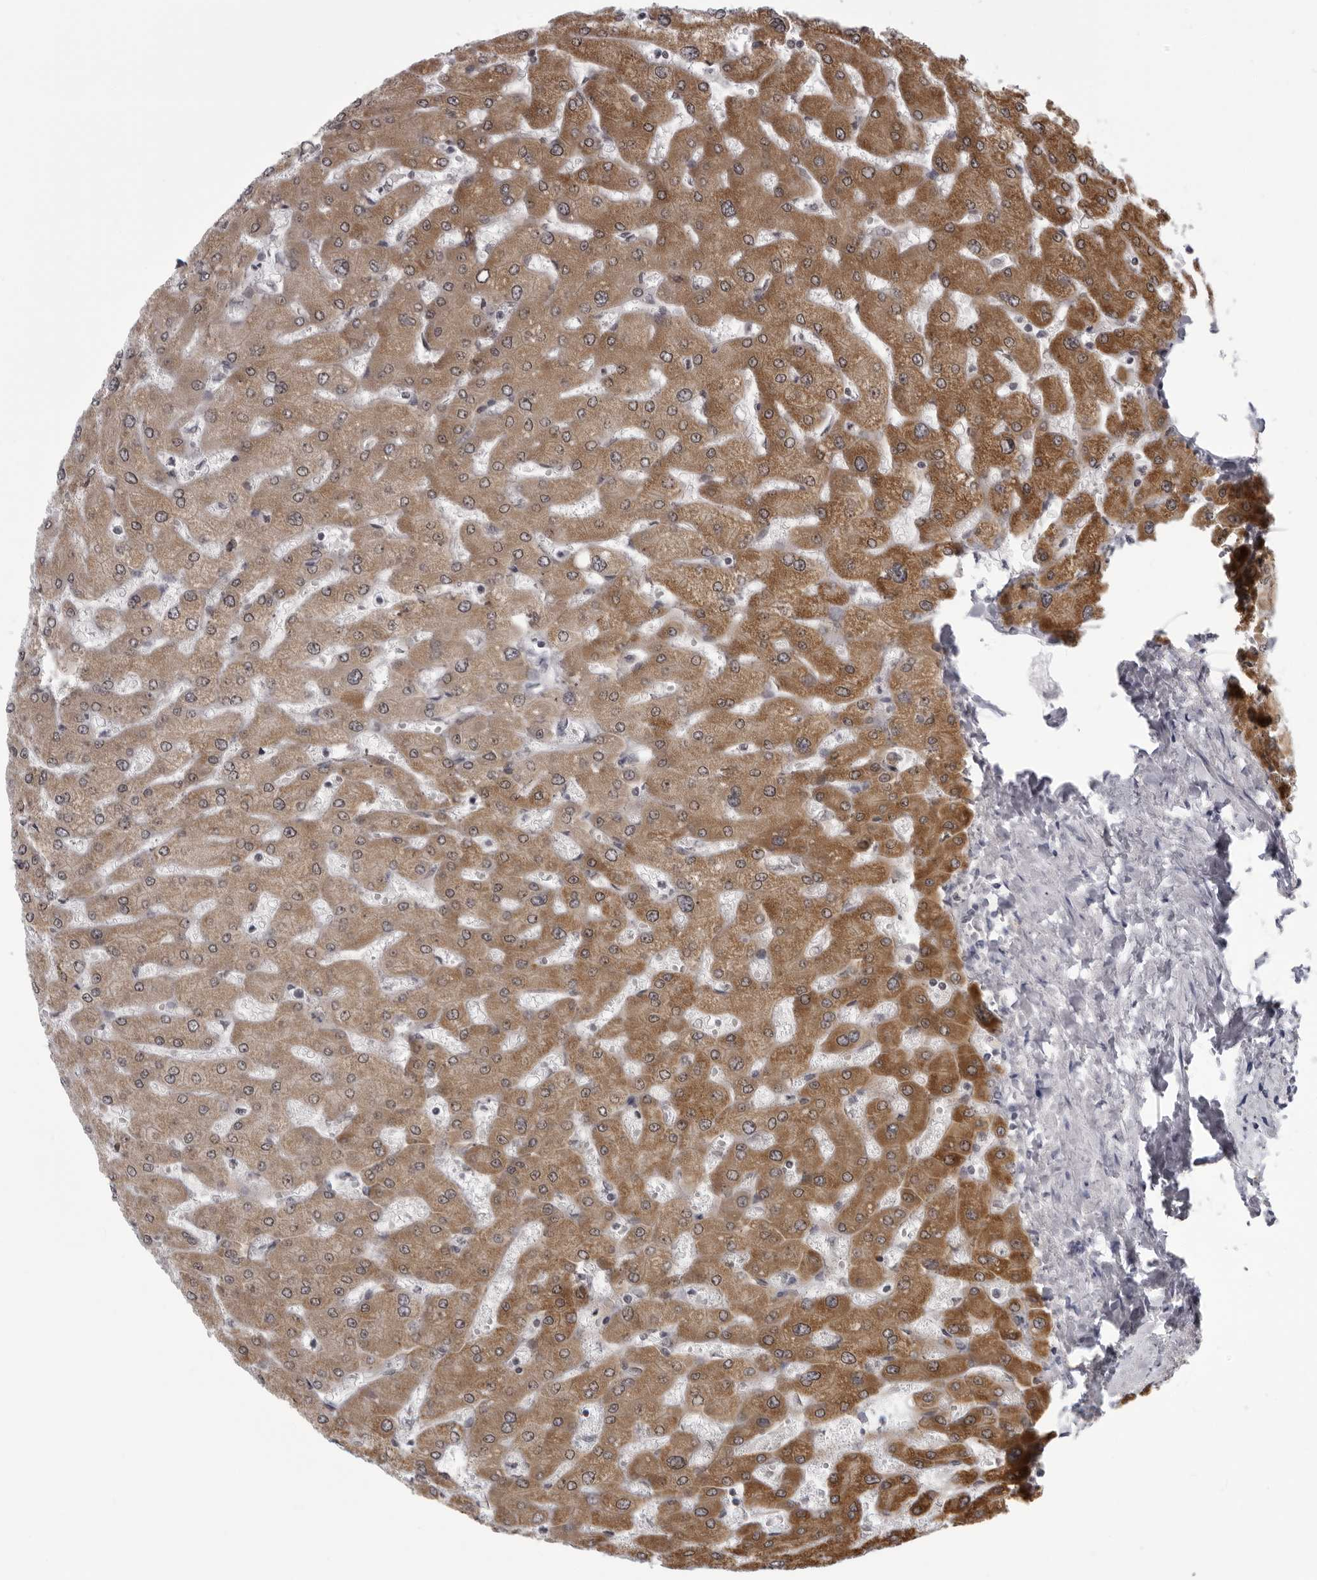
{"staining": {"intensity": "negative", "quantity": "none", "location": "none"}, "tissue": "liver", "cell_type": "Cholangiocytes", "image_type": "normal", "snomed": [{"axis": "morphology", "description": "Normal tissue, NOS"}, {"axis": "topography", "description": "Liver"}], "caption": "Immunohistochemical staining of normal human liver displays no significant staining in cholangiocytes.", "gene": "MAPK12", "patient": {"sex": "male", "age": 55}}